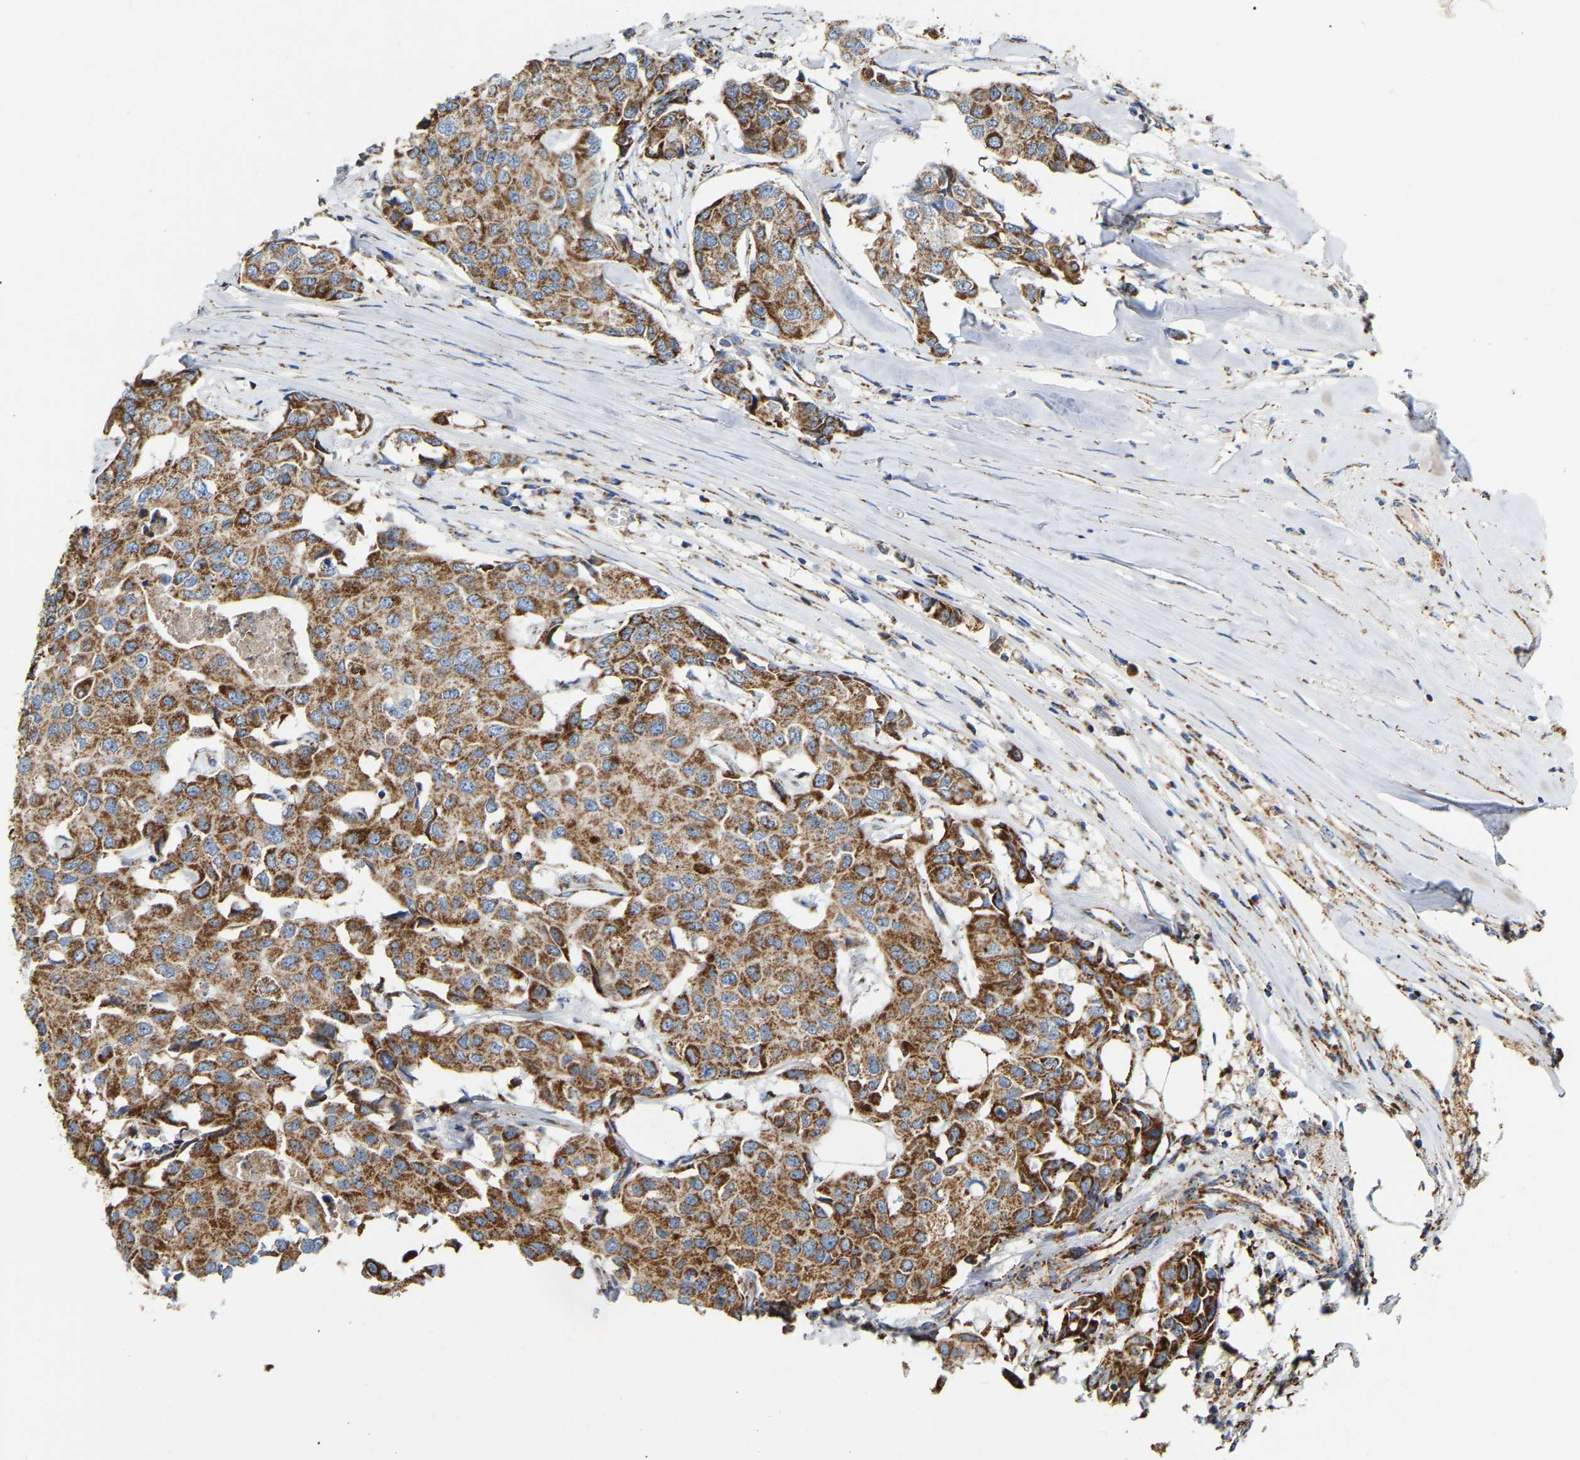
{"staining": {"intensity": "moderate", "quantity": ">75%", "location": "cytoplasmic/membranous"}, "tissue": "breast cancer", "cell_type": "Tumor cells", "image_type": "cancer", "snomed": [{"axis": "morphology", "description": "Duct carcinoma"}, {"axis": "topography", "description": "Breast"}], "caption": "This histopathology image shows immunohistochemistry staining of human breast invasive ductal carcinoma, with medium moderate cytoplasmic/membranous positivity in about >75% of tumor cells.", "gene": "HIBADH", "patient": {"sex": "female", "age": 80}}